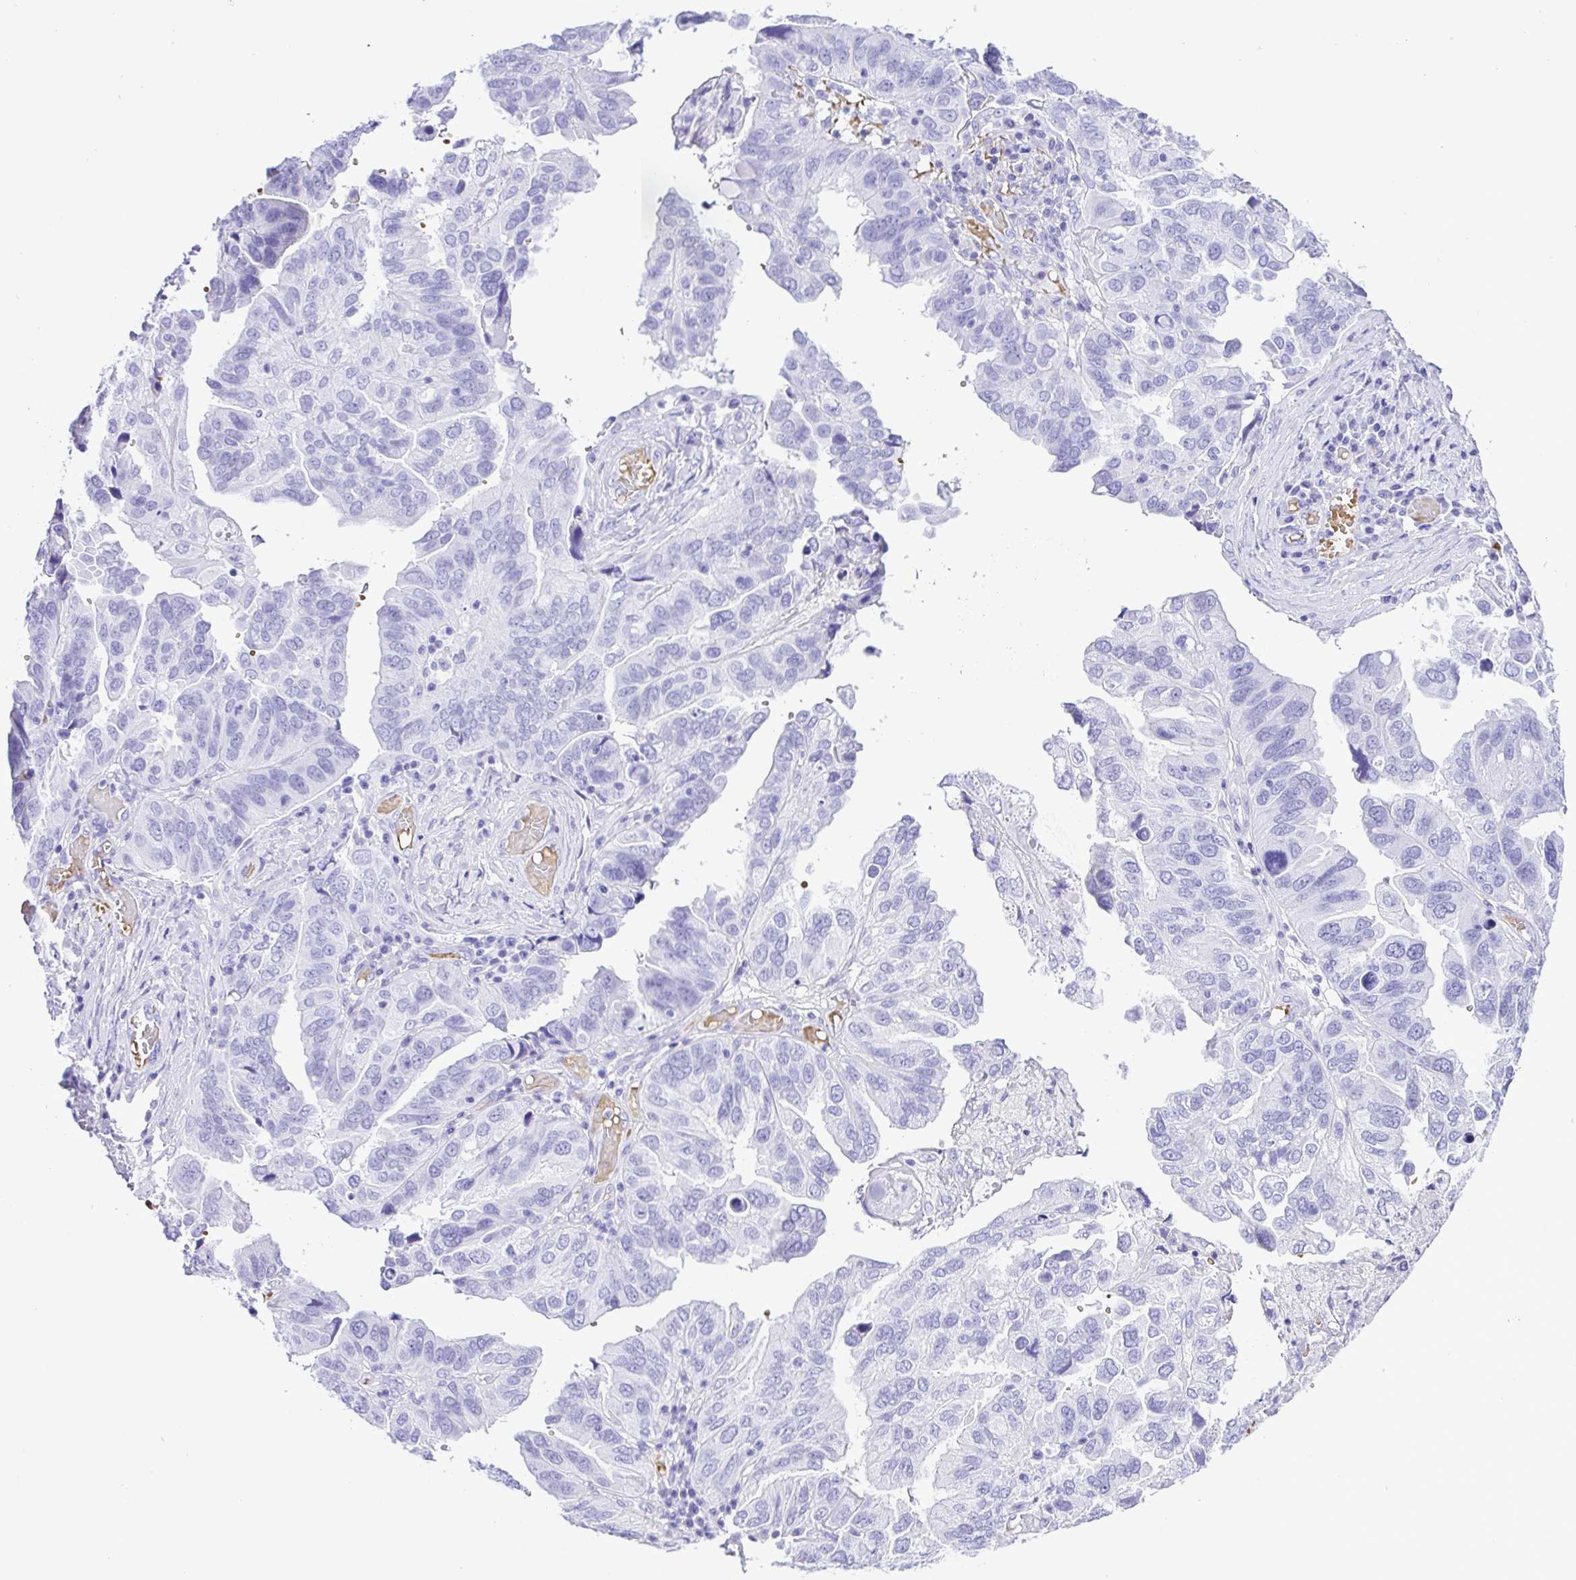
{"staining": {"intensity": "negative", "quantity": "none", "location": "none"}, "tissue": "ovarian cancer", "cell_type": "Tumor cells", "image_type": "cancer", "snomed": [{"axis": "morphology", "description": "Cystadenocarcinoma, serous, NOS"}, {"axis": "topography", "description": "Ovary"}], "caption": "Tumor cells show no significant expression in serous cystadenocarcinoma (ovarian). (Stains: DAB (3,3'-diaminobenzidine) immunohistochemistry (IHC) with hematoxylin counter stain, Microscopy: brightfield microscopy at high magnification).", "gene": "SYT1", "patient": {"sex": "female", "age": 79}}